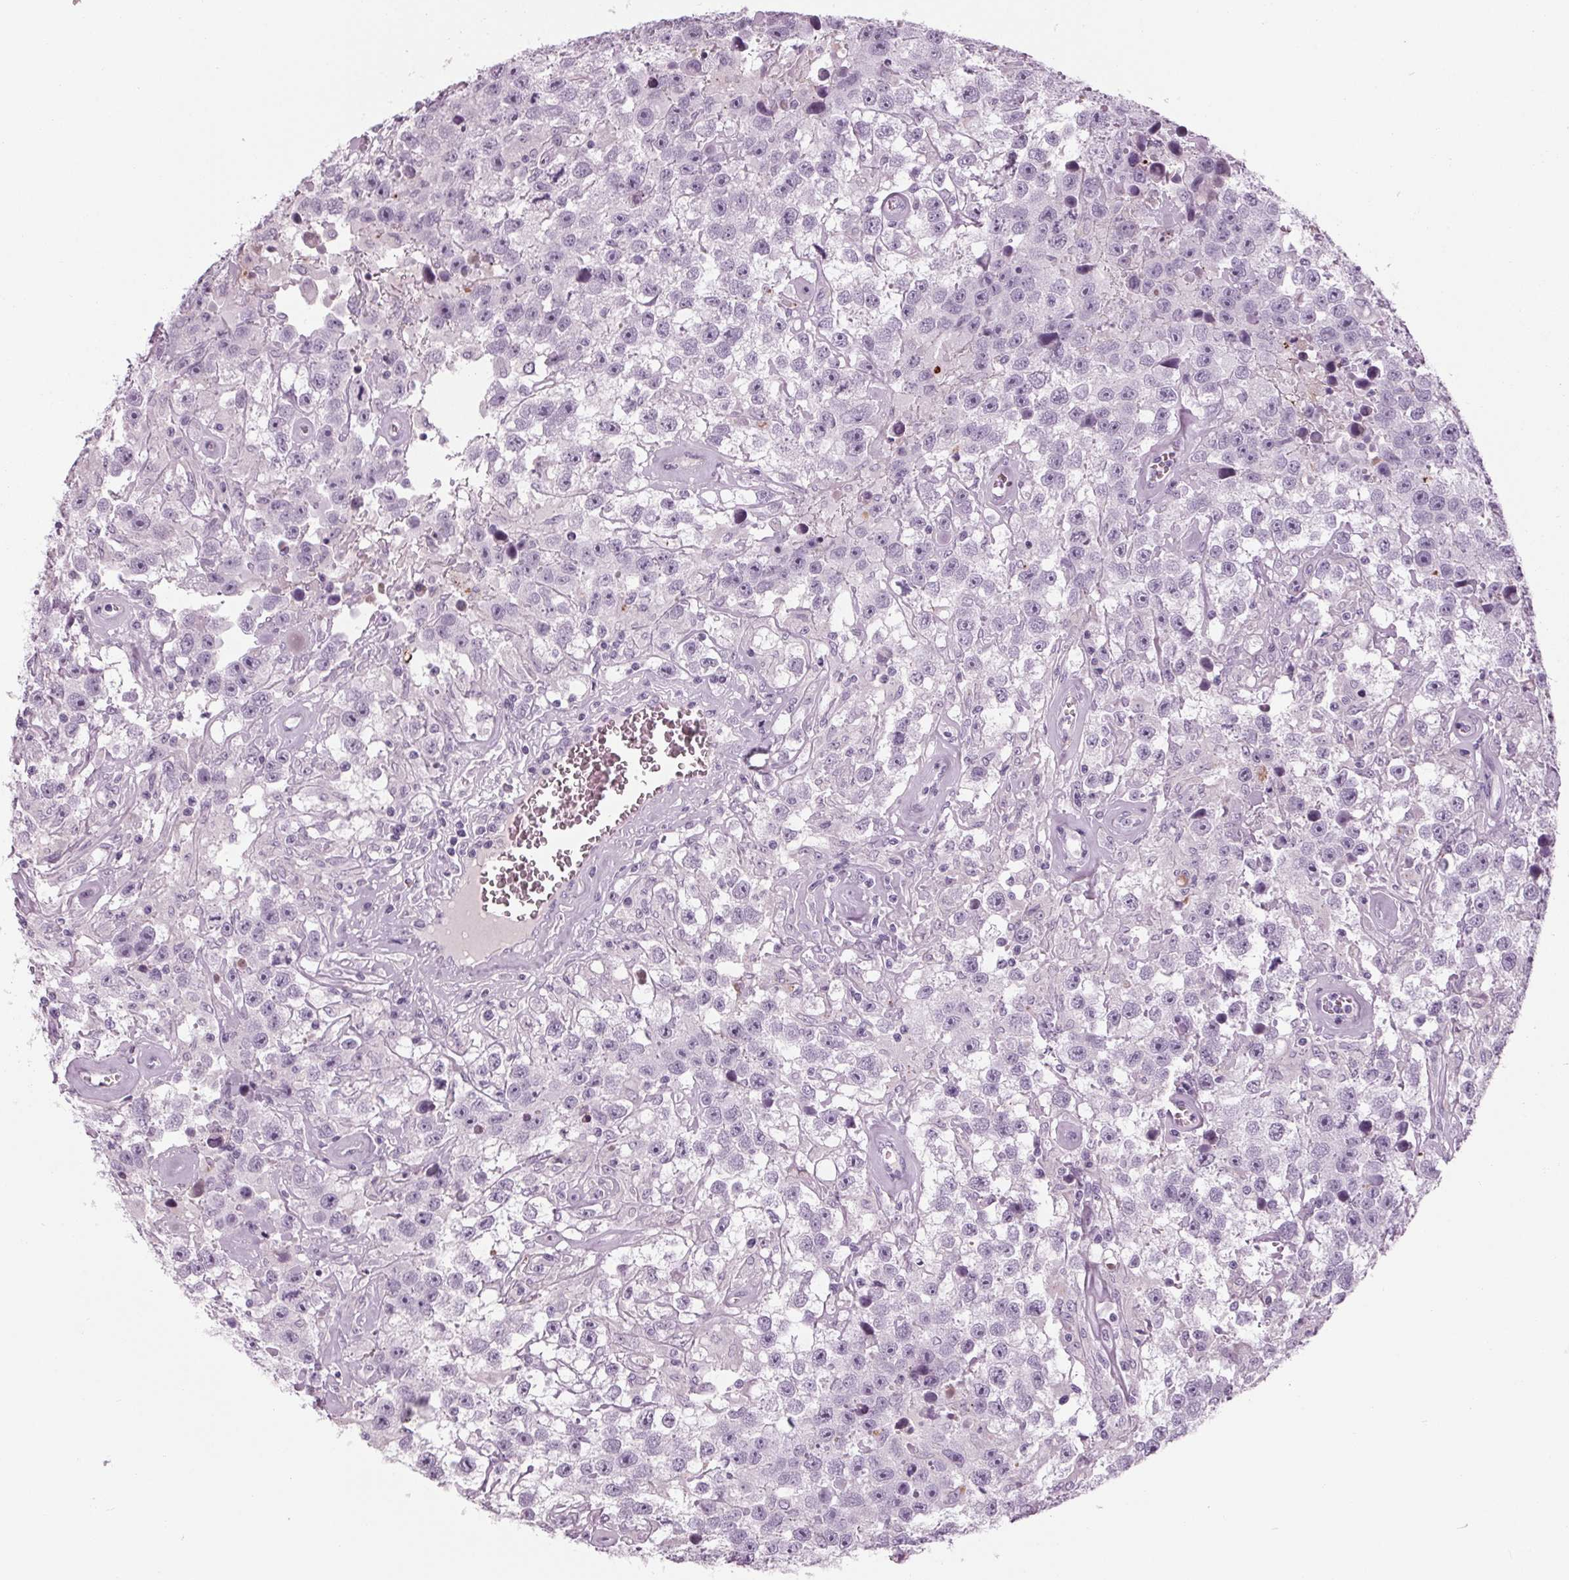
{"staining": {"intensity": "negative", "quantity": "none", "location": "none"}, "tissue": "testis cancer", "cell_type": "Tumor cells", "image_type": "cancer", "snomed": [{"axis": "morphology", "description": "Seminoma, NOS"}, {"axis": "topography", "description": "Testis"}], "caption": "Tumor cells are negative for protein expression in human testis seminoma.", "gene": "CYP3A43", "patient": {"sex": "male", "age": 43}}